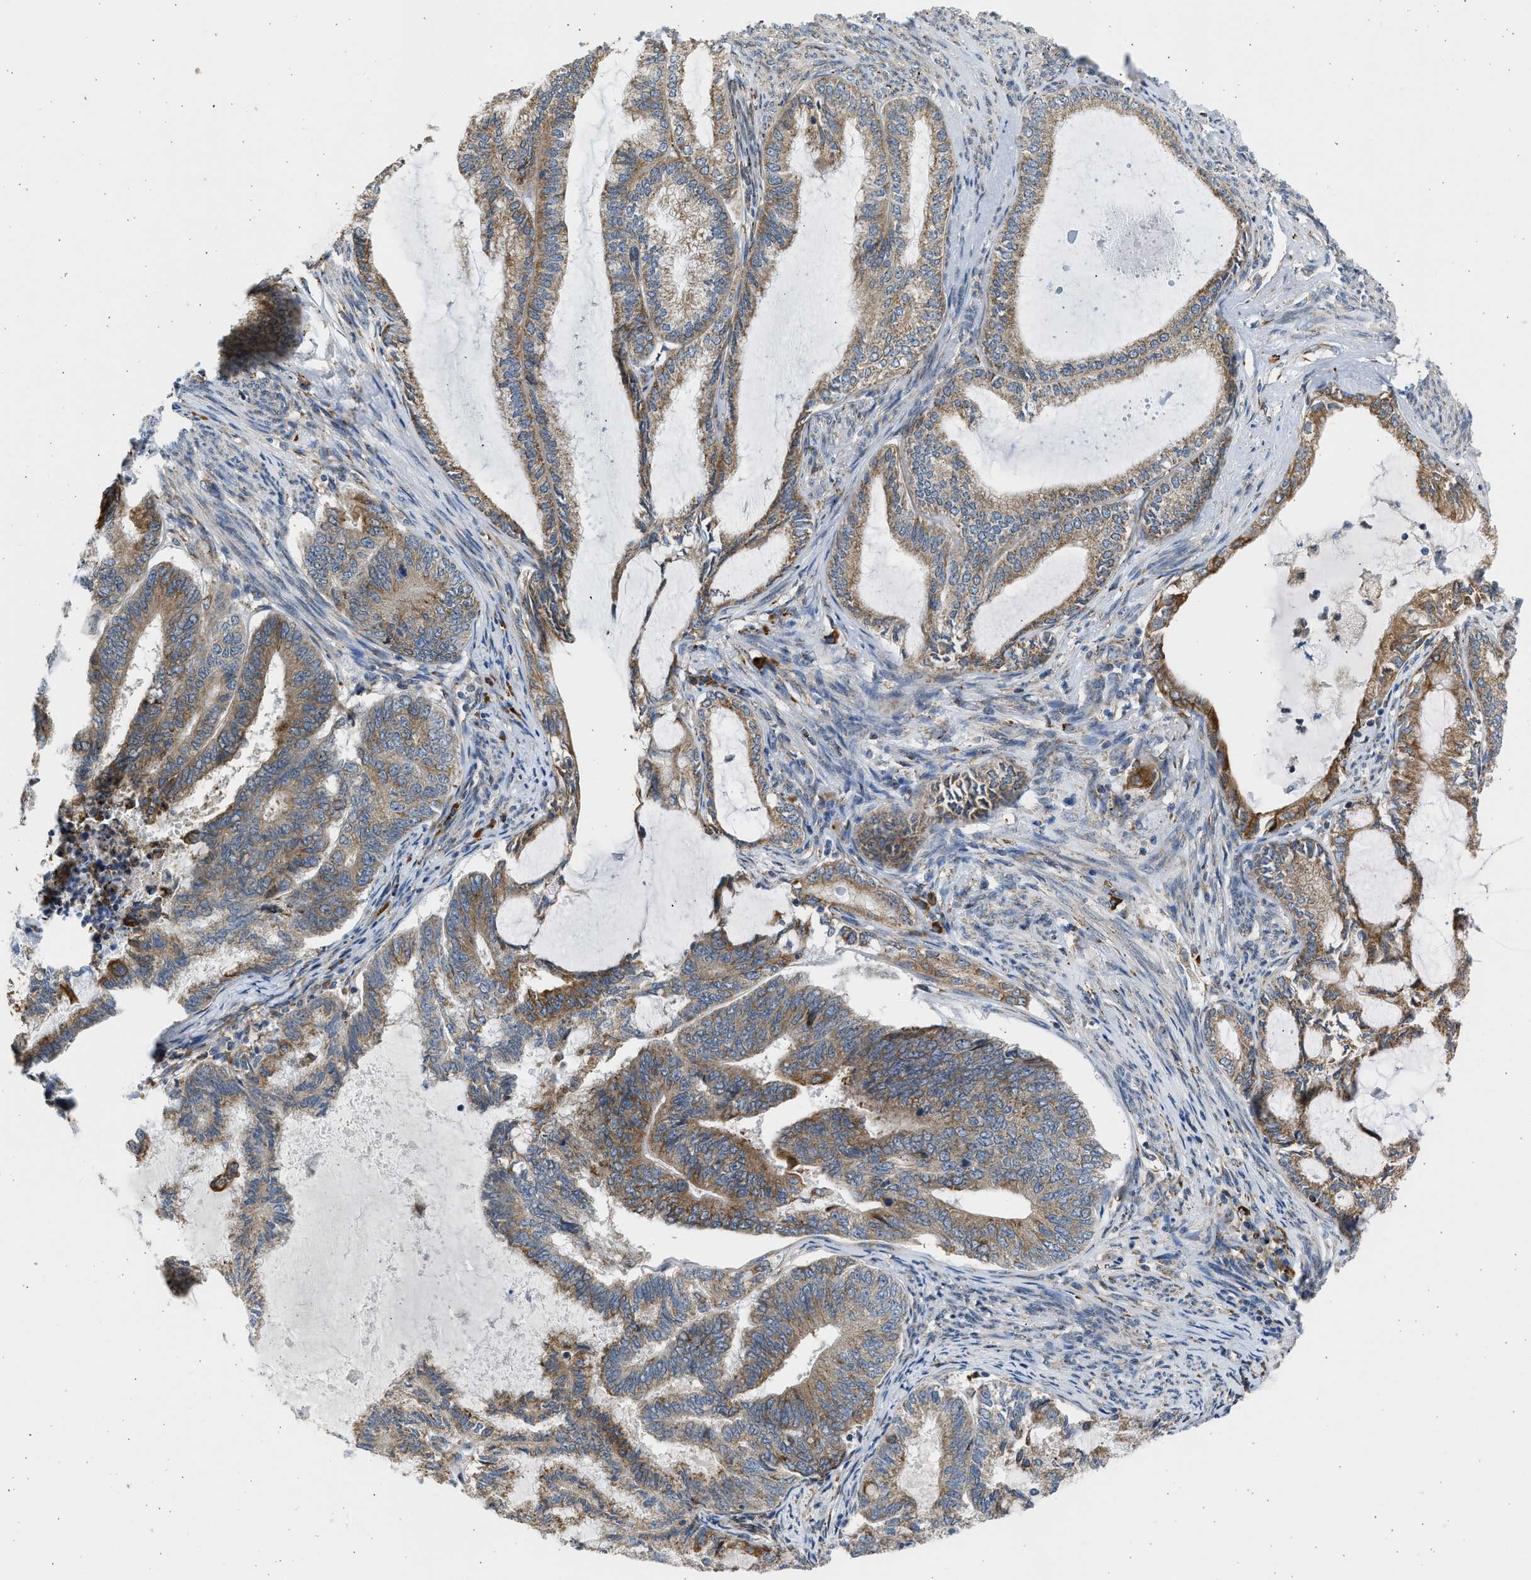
{"staining": {"intensity": "moderate", "quantity": "25%-75%", "location": "cytoplasmic/membranous"}, "tissue": "endometrial cancer", "cell_type": "Tumor cells", "image_type": "cancer", "snomed": [{"axis": "morphology", "description": "Adenocarcinoma, NOS"}, {"axis": "topography", "description": "Endometrium"}], "caption": "Moderate cytoplasmic/membranous positivity is seen in about 25%-75% of tumor cells in endometrial adenocarcinoma.", "gene": "PLD2", "patient": {"sex": "female", "age": 86}}